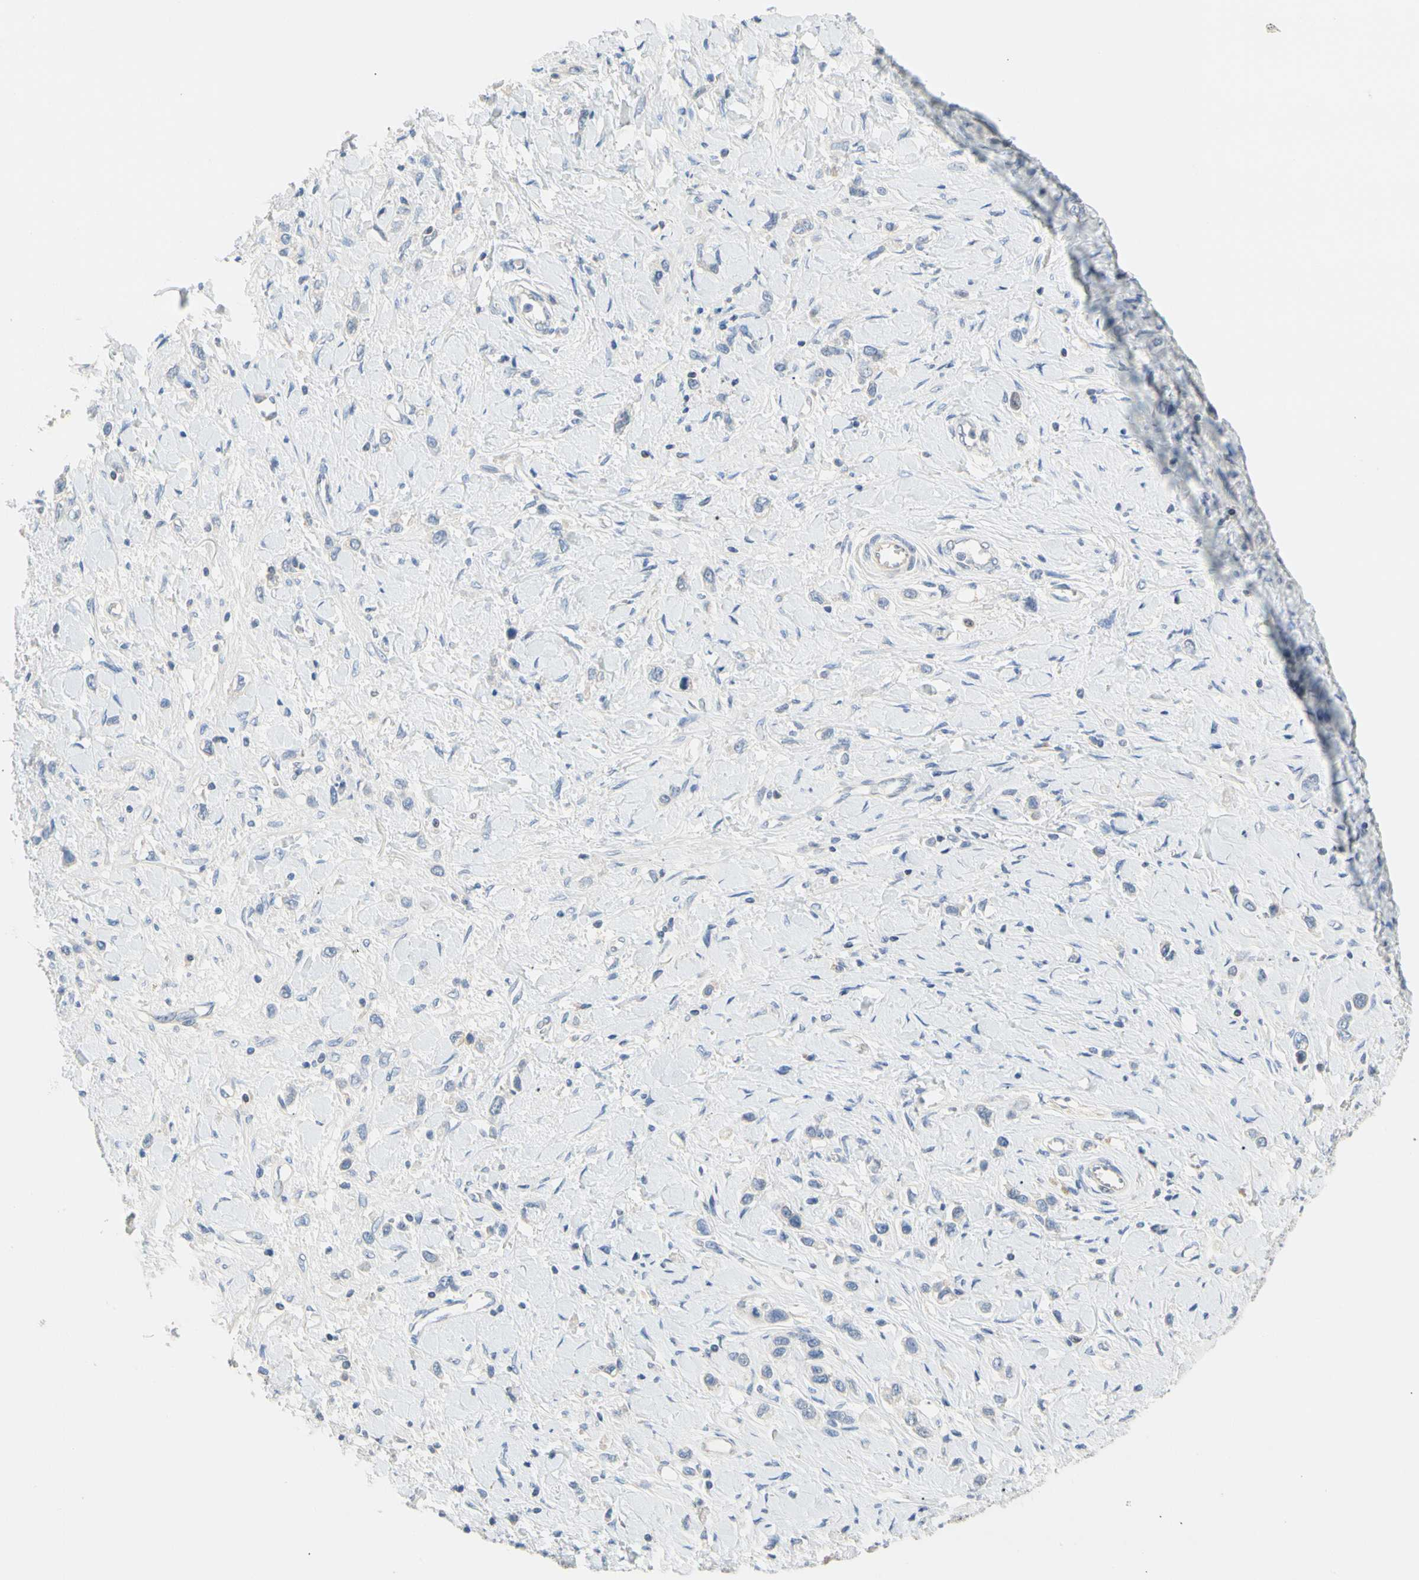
{"staining": {"intensity": "negative", "quantity": "none", "location": "none"}, "tissue": "stomach cancer", "cell_type": "Tumor cells", "image_type": "cancer", "snomed": [{"axis": "morphology", "description": "Normal tissue, NOS"}, {"axis": "morphology", "description": "Adenocarcinoma, NOS"}, {"axis": "topography", "description": "Stomach, upper"}, {"axis": "topography", "description": "Stomach"}], "caption": "High magnification brightfield microscopy of stomach cancer (adenocarcinoma) stained with DAB (3,3'-diaminobenzidine) (brown) and counterstained with hematoxylin (blue): tumor cells show no significant positivity.", "gene": "CCM2L", "patient": {"sex": "female", "age": 65}}